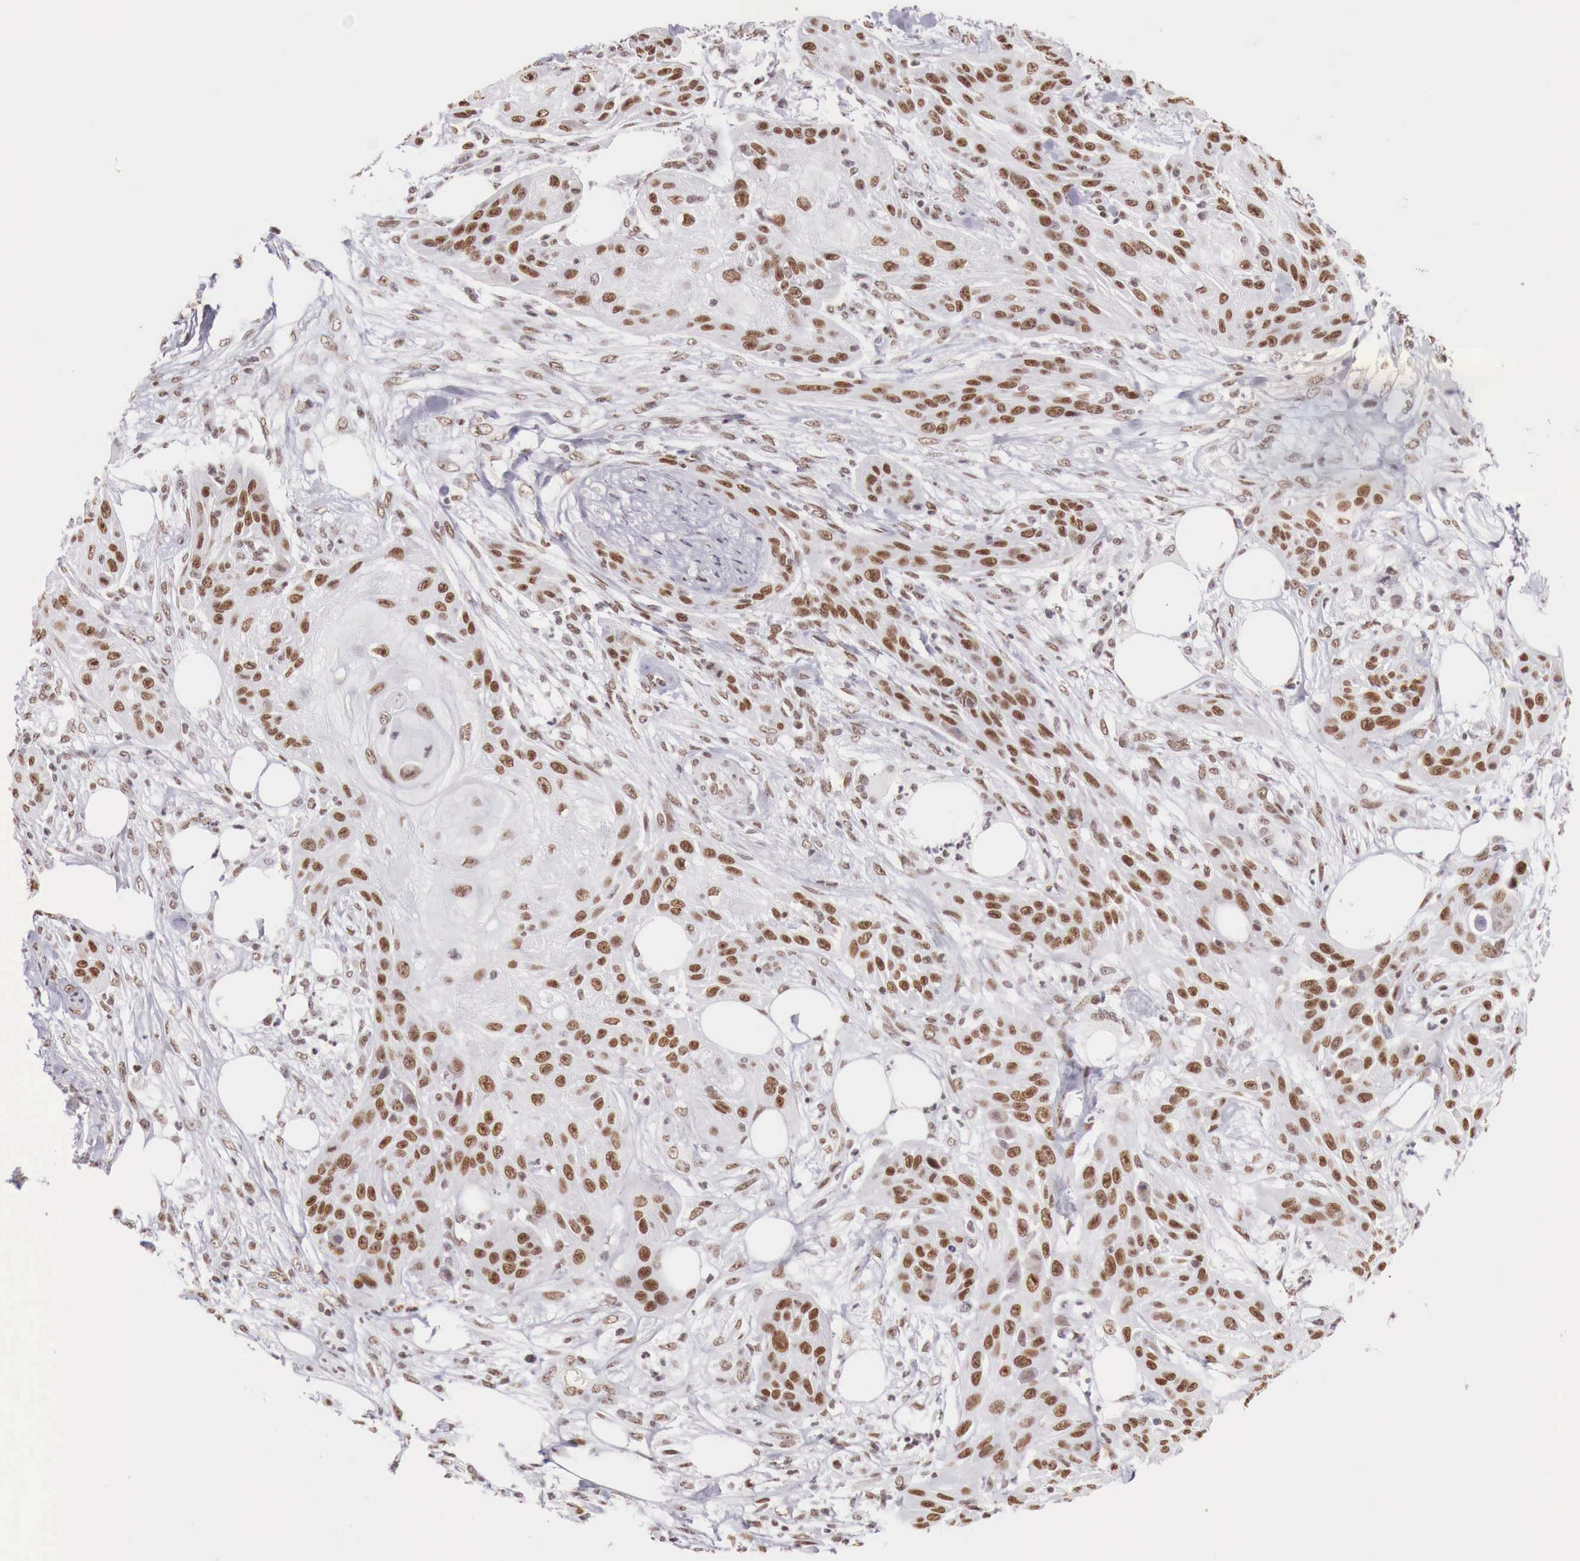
{"staining": {"intensity": "moderate", "quantity": "25%-75%", "location": "nuclear"}, "tissue": "skin cancer", "cell_type": "Tumor cells", "image_type": "cancer", "snomed": [{"axis": "morphology", "description": "Squamous cell carcinoma, NOS"}, {"axis": "topography", "description": "Skin"}], "caption": "IHC photomicrograph of neoplastic tissue: skin squamous cell carcinoma stained using IHC demonstrates medium levels of moderate protein expression localized specifically in the nuclear of tumor cells, appearing as a nuclear brown color.", "gene": "PHF14", "patient": {"sex": "female", "age": 88}}